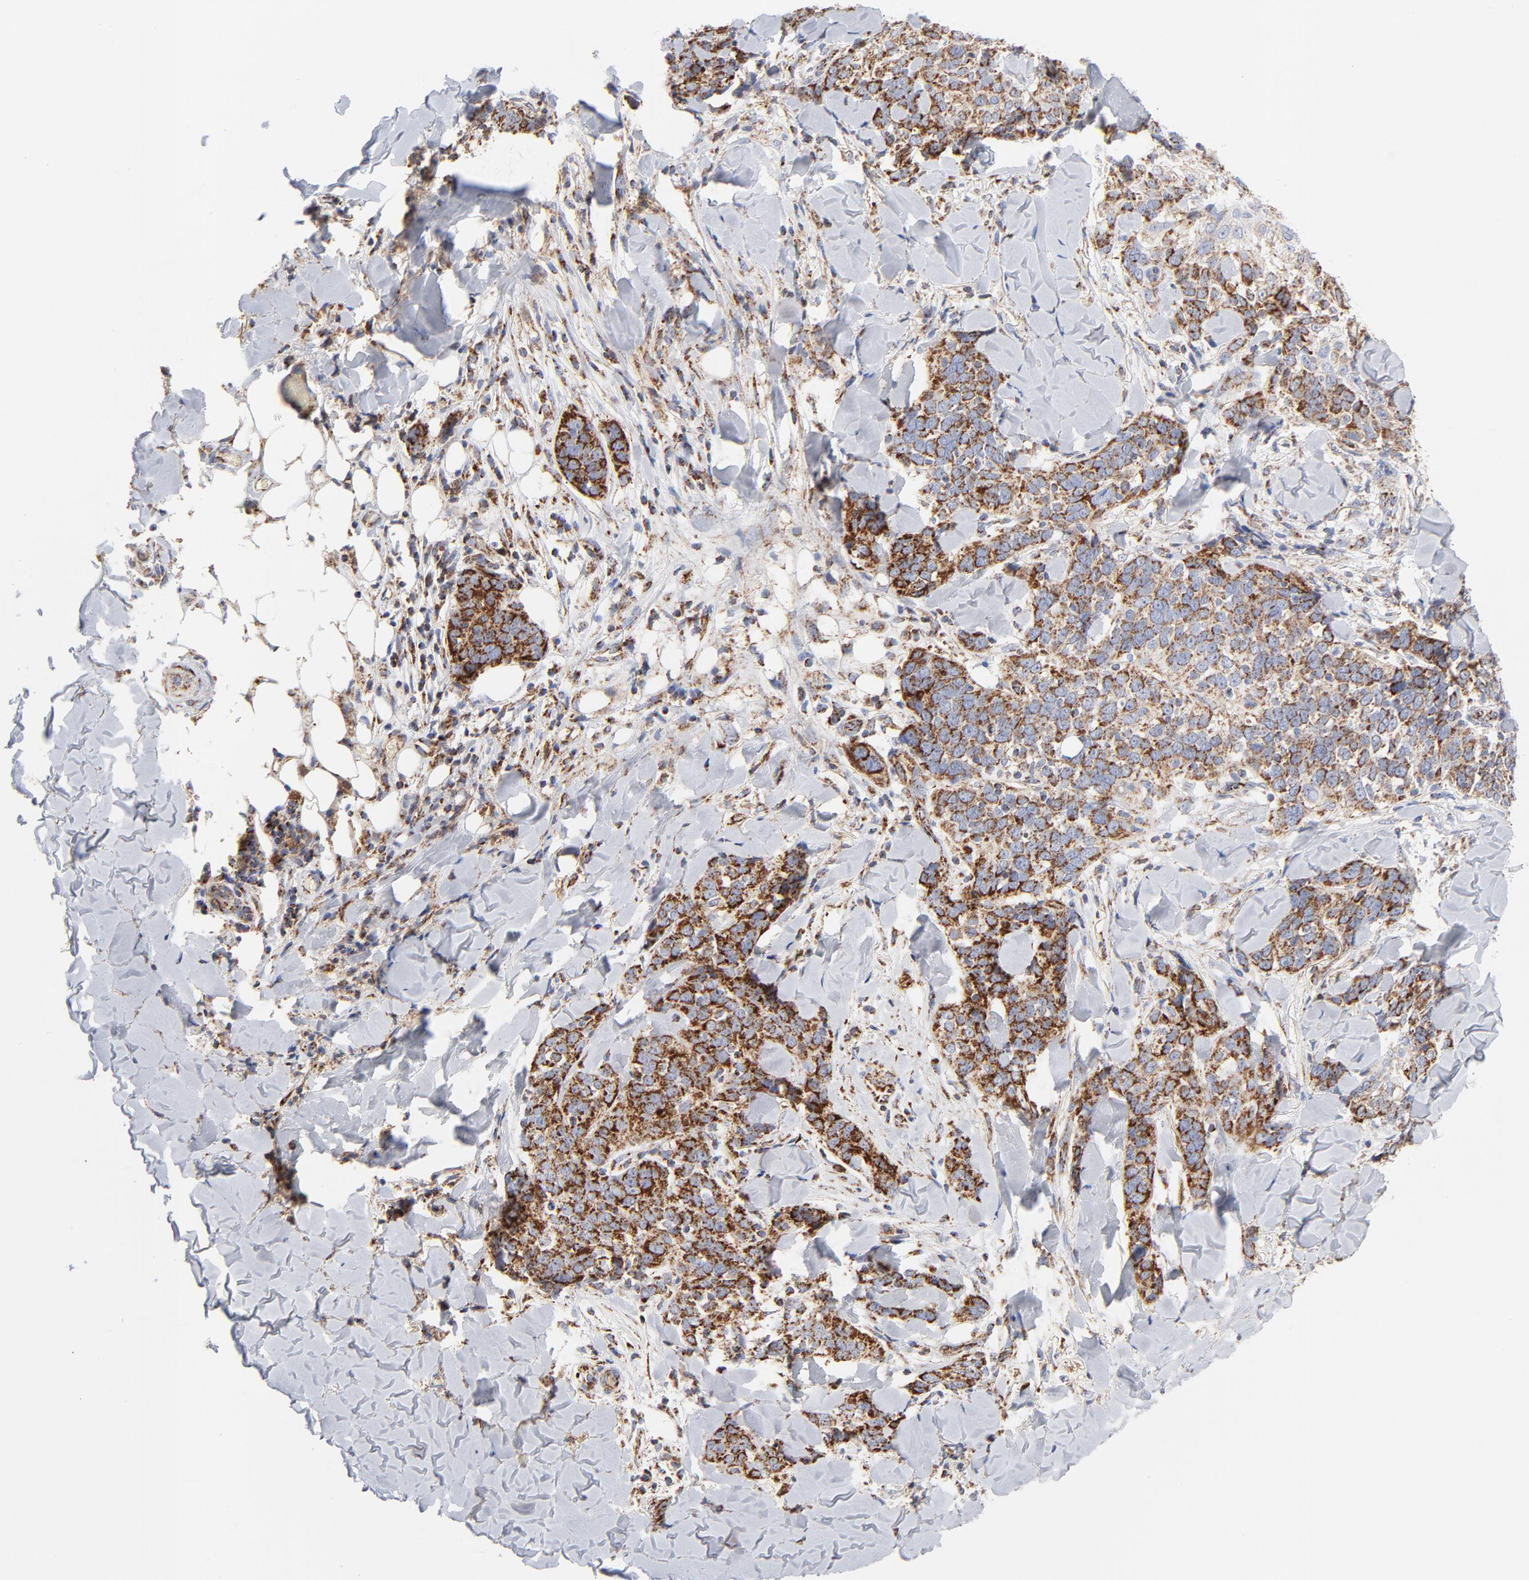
{"staining": {"intensity": "strong", "quantity": ">75%", "location": "cytoplasmic/membranous"}, "tissue": "skin cancer", "cell_type": "Tumor cells", "image_type": "cancer", "snomed": [{"axis": "morphology", "description": "Normal tissue, NOS"}, {"axis": "morphology", "description": "Squamous cell carcinoma, NOS"}, {"axis": "topography", "description": "Skin"}], "caption": "Skin squamous cell carcinoma stained with a protein marker exhibits strong staining in tumor cells.", "gene": "DIABLO", "patient": {"sex": "female", "age": 83}}